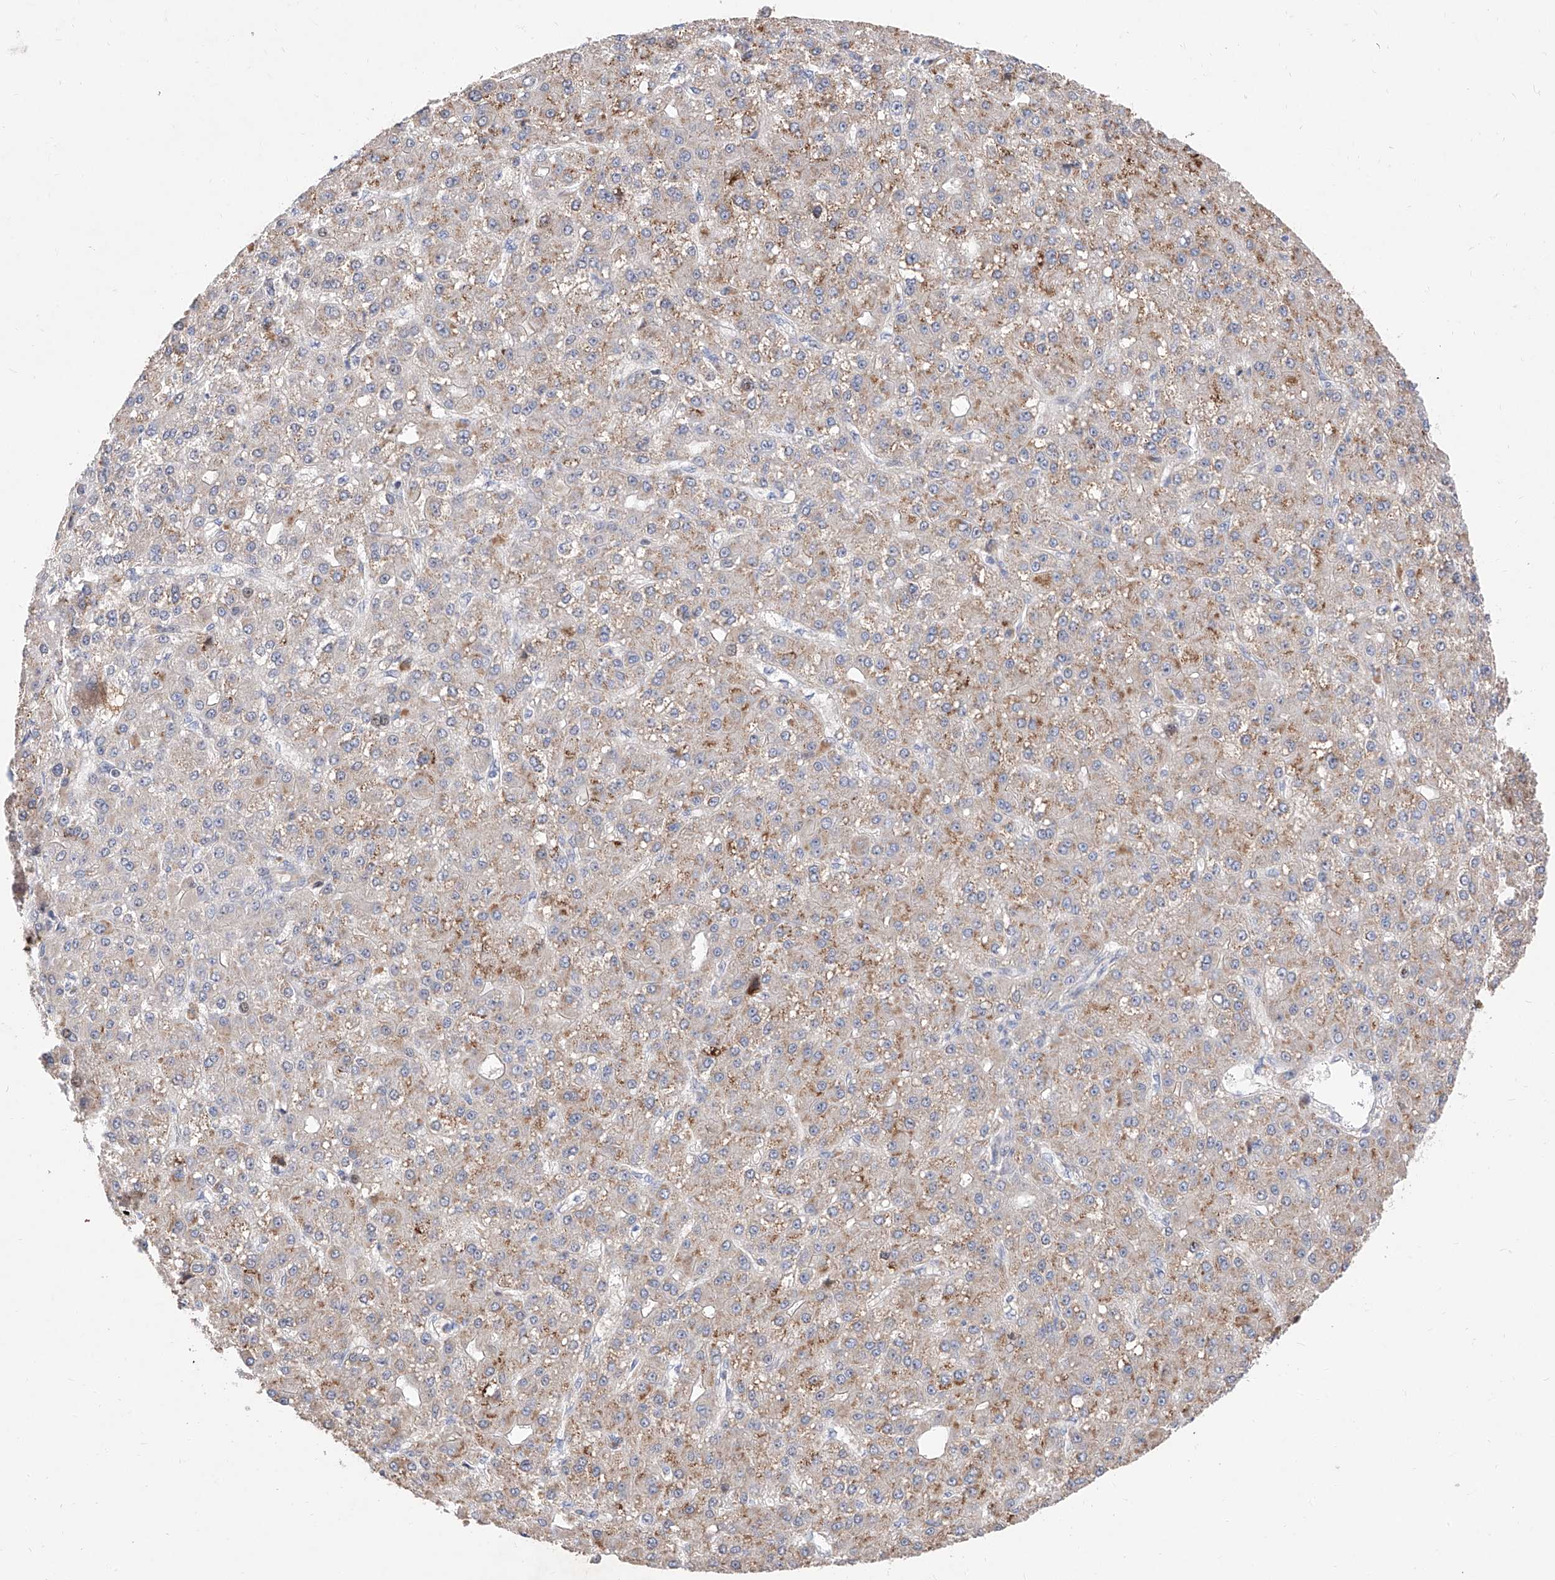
{"staining": {"intensity": "weak", "quantity": ">75%", "location": "cytoplasmic/membranous"}, "tissue": "liver cancer", "cell_type": "Tumor cells", "image_type": "cancer", "snomed": [{"axis": "morphology", "description": "Carcinoma, Hepatocellular, NOS"}, {"axis": "topography", "description": "Liver"}], "caption": "This is an image of immunohistochemistry (IHC) staining of hepatocellular carcinoma (liver), which shows weak expression in the cytoplasmic/membranous of tumor cells.", "gene": "FUCA2", "patient": {"sex": "male", "age": 67}}